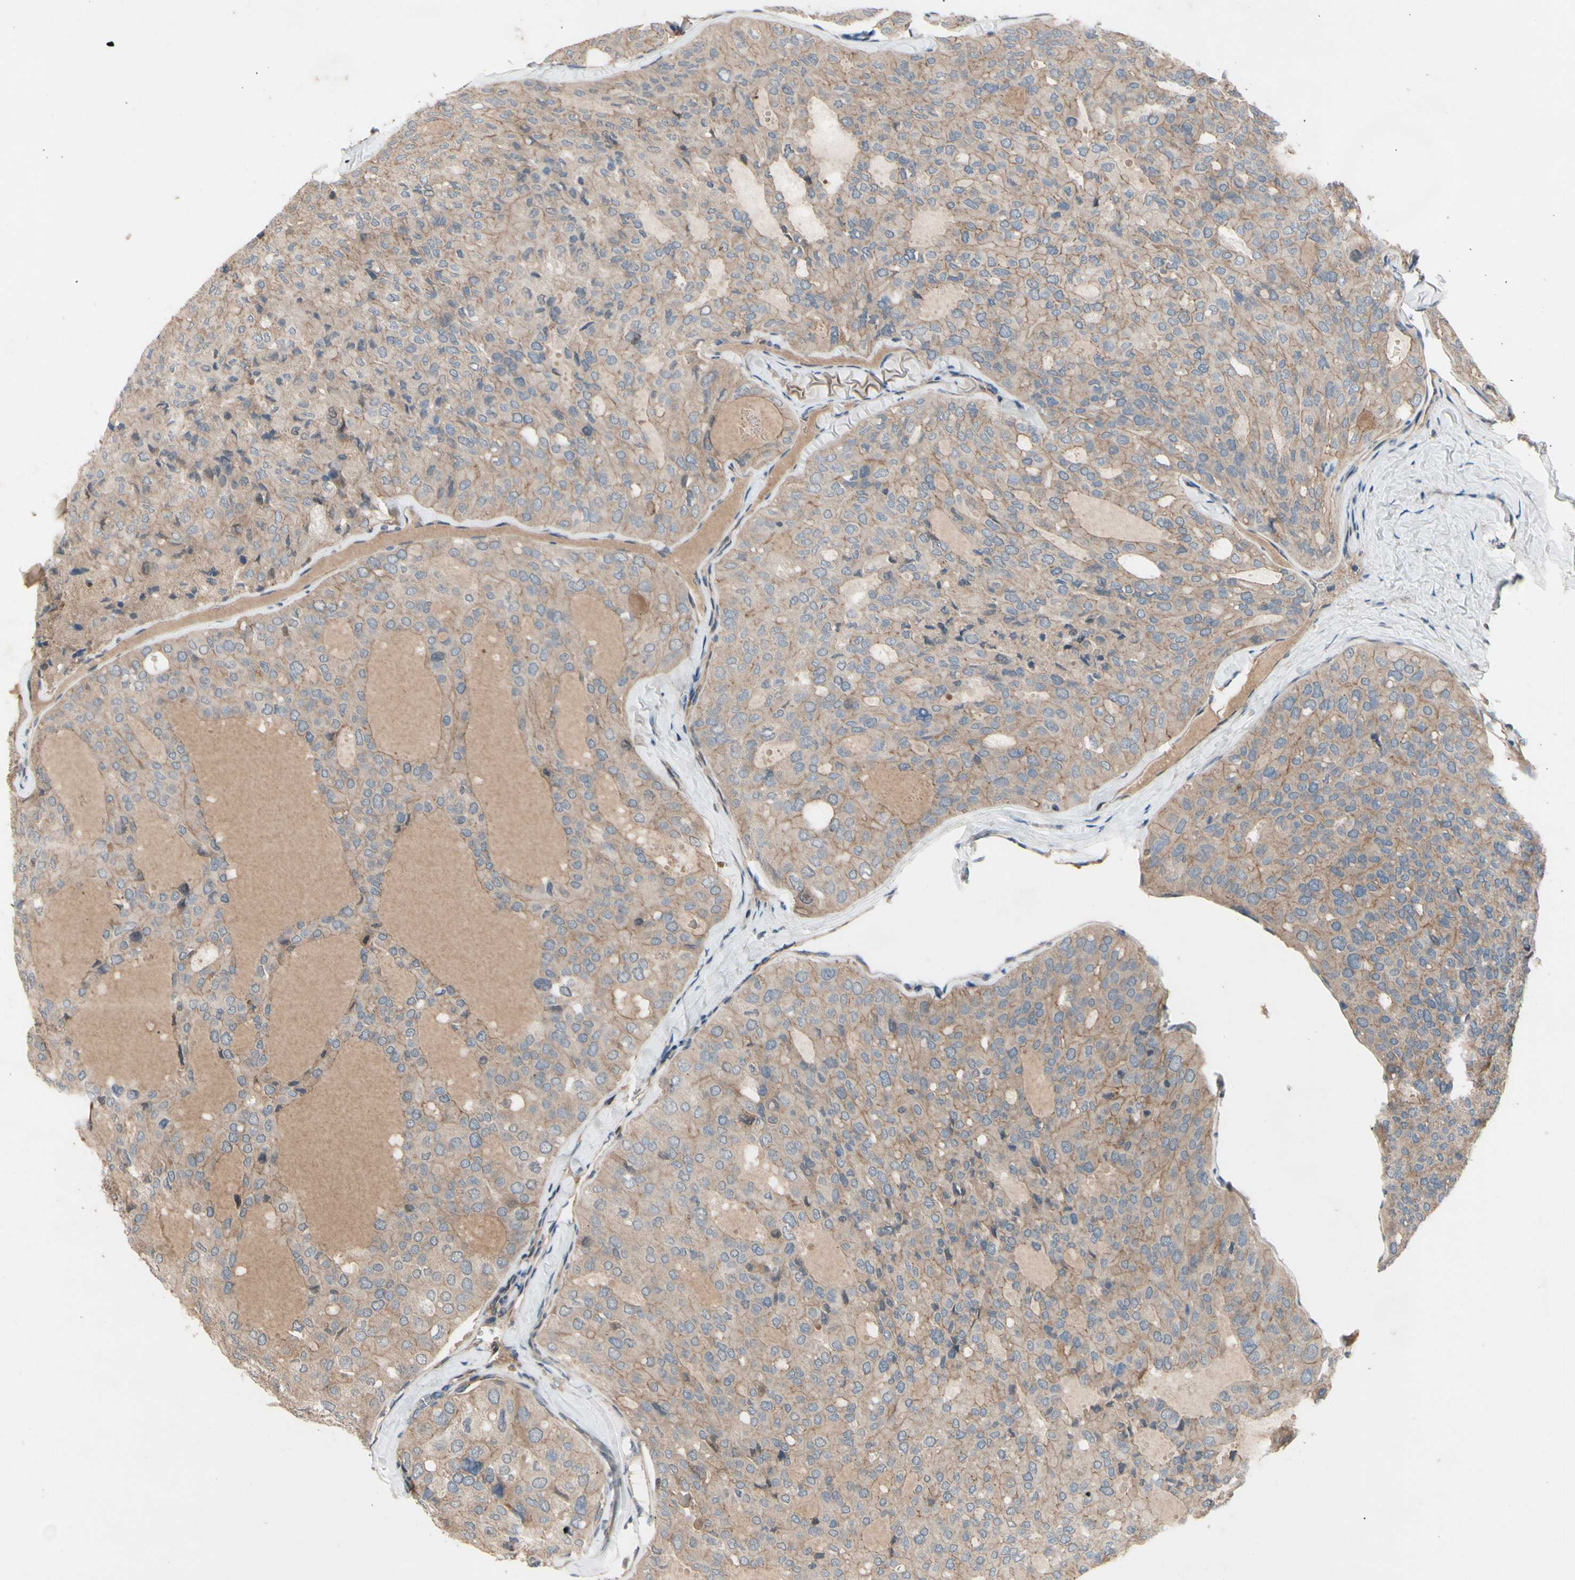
{"staining": {"intensity": "weak", "quantity": ">75%", "location": "cytoplasmic/membranous"}, "tissue": "thyroid cancer", "cell_type": "Tumor cells", "image_type": "cancer", "snomed": [{"axis": "morphology", "description": "Follicular adenoma carcinoma, NOS"}, {"axis": "topography", "description": "Thyroid gland"}], "caption": "Immunohistochemical staining of human thyroid cancer demonstrates weak cytoplasmic/membranous protein staining in approximately >75% of tumor cells.", "gene": "ICAM5", "patient": {"sex": "male", "age": 75}}